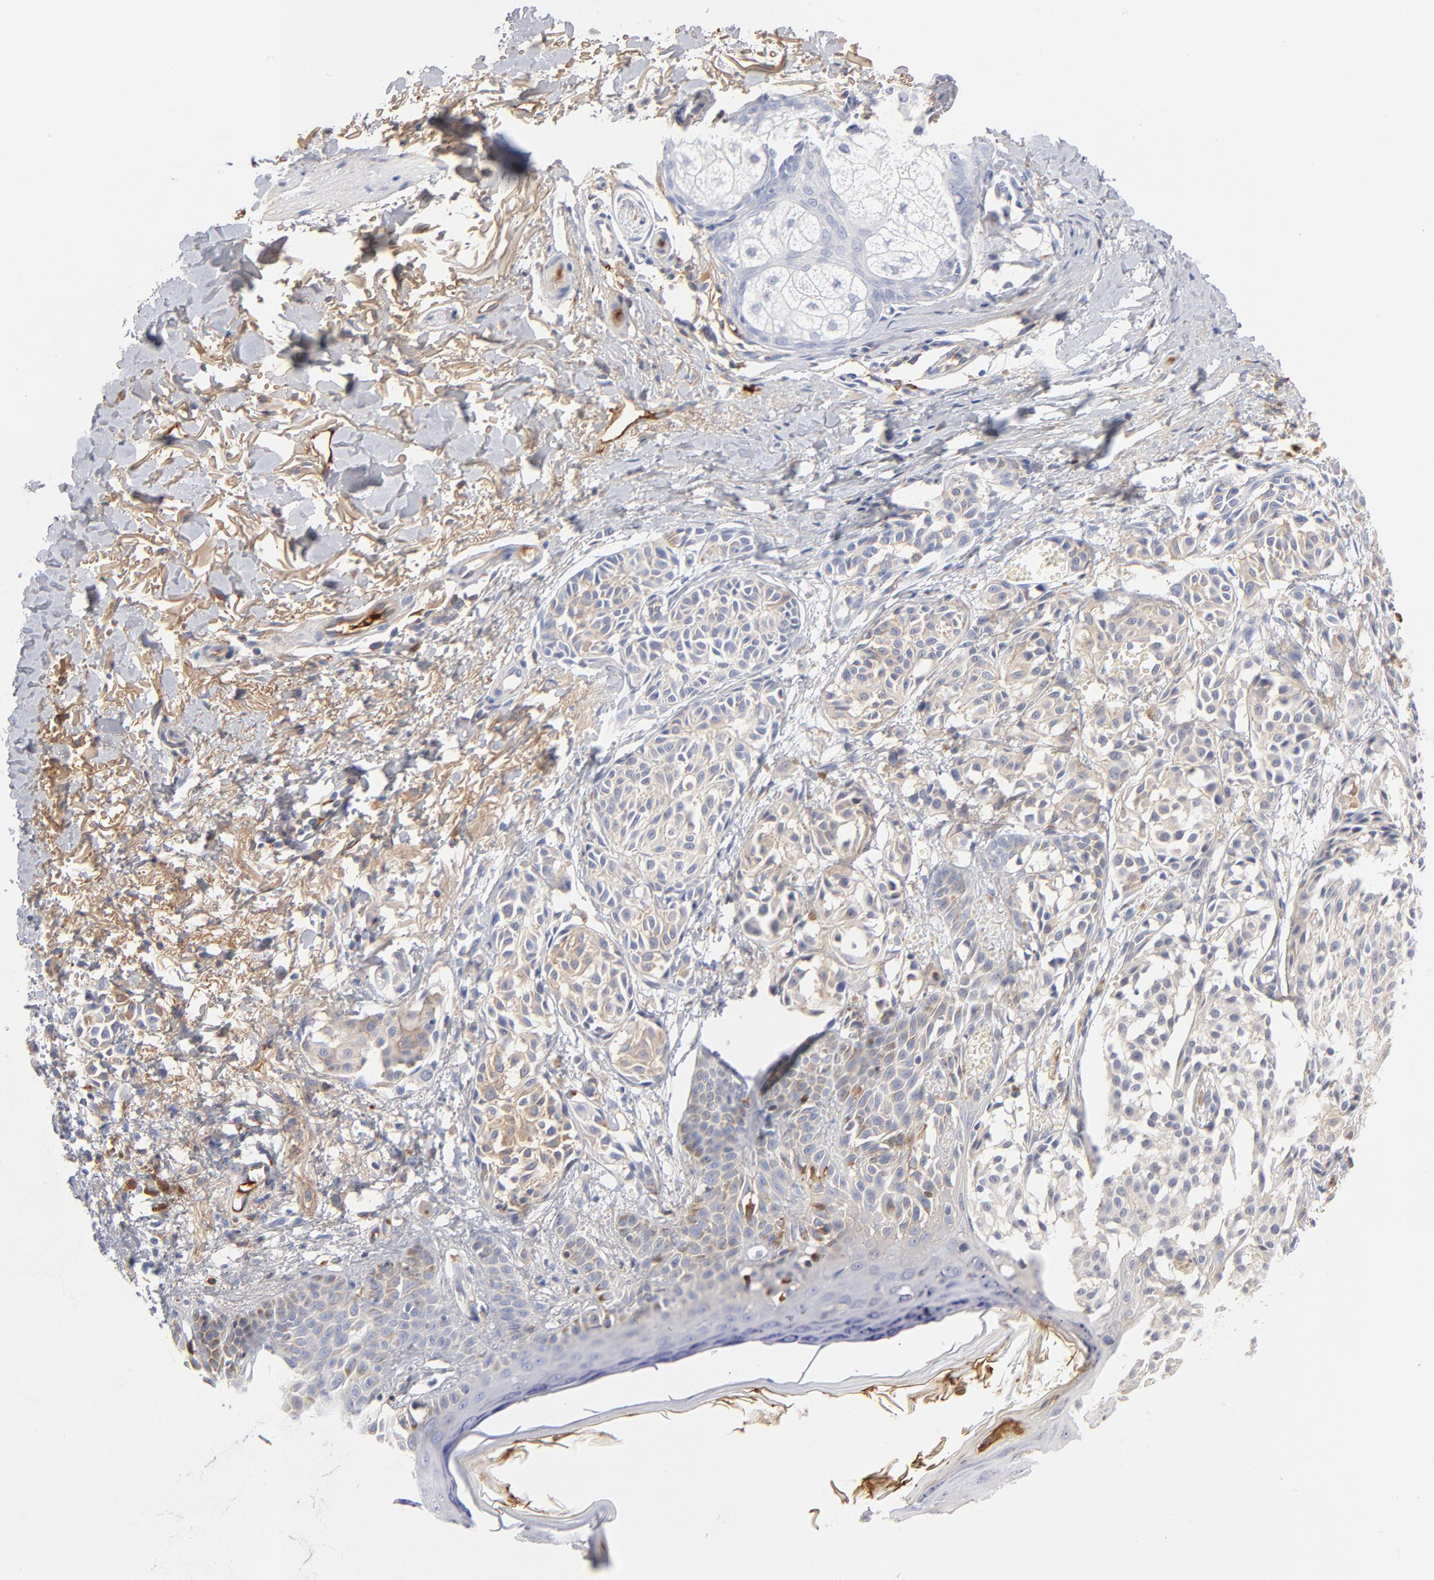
{"staining": {"intensity": "negative", "quantity": "none", "location": "none"}, "tissue": "melanoma", "cell_type": "Tumor cells", "image_type": "cancer", "snomed": [{"axis": "morphology", "description": "Malignant melanoma, NOS"}, {"axis": "topography", "description": "Skin"}], "caption": "A micrograph of malignant melanoma stained for a protein shows no brown staining in tumor cells.", "gene": "C3", "patient": {"sex": "male", "age": 76}}